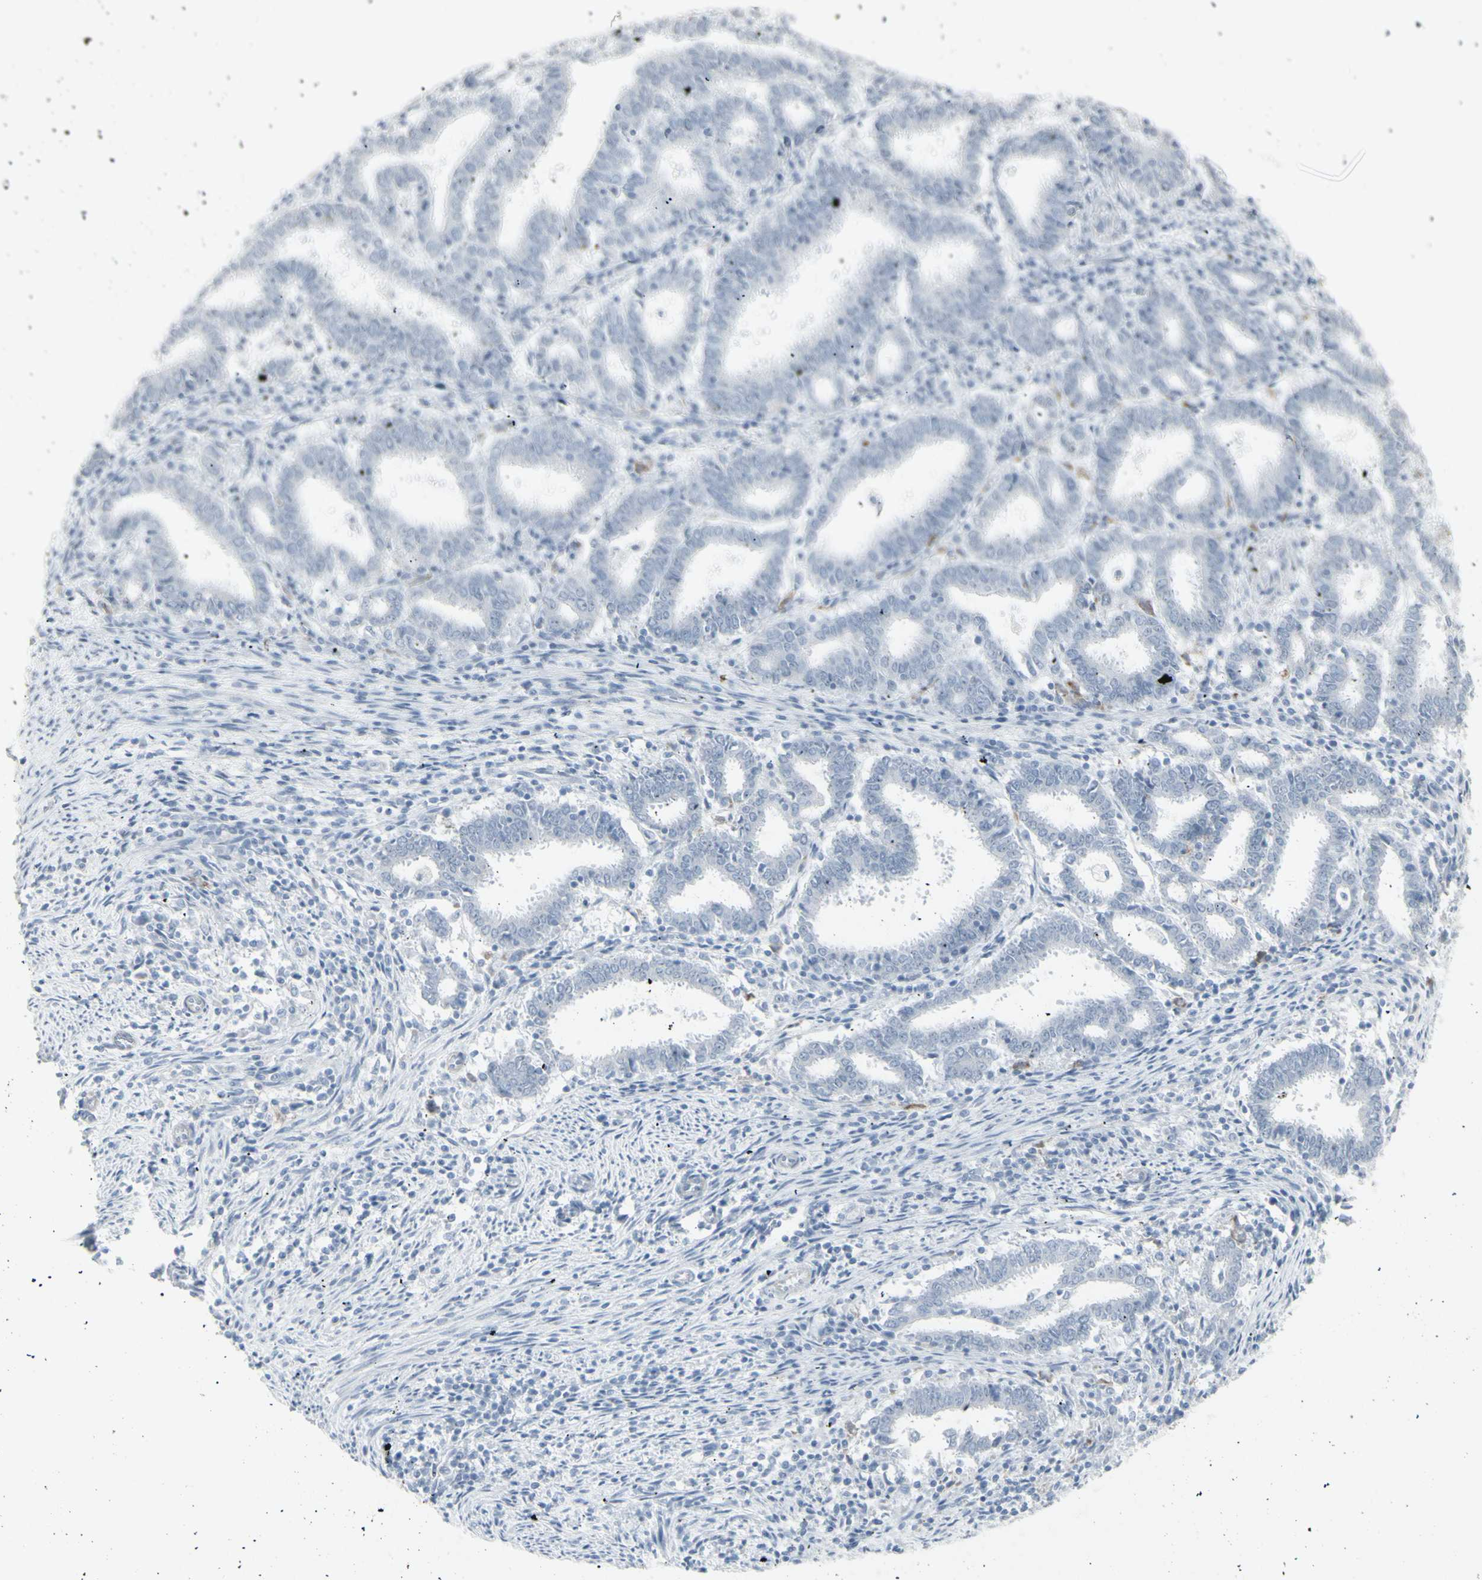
{"staining": {"intensity": "negative", "quantity": "none", "location": "none"}, "tissue": "endometrial cancer", "cell_type": "Tumor cells", "image_type": "cancer", "snomed": [{"axis": "morphology", "description": "Adenocarcinoma, NOS"}, {"axis": "topography", "description": "Uterus"}], "caption": "This is an immunohistochemistry (IHC) image of human adenocarcinoma (endometrial). There is no positivity in tumor cells.", "gene": "YBX2", "patient": {"sex": "female", "age": 83}}